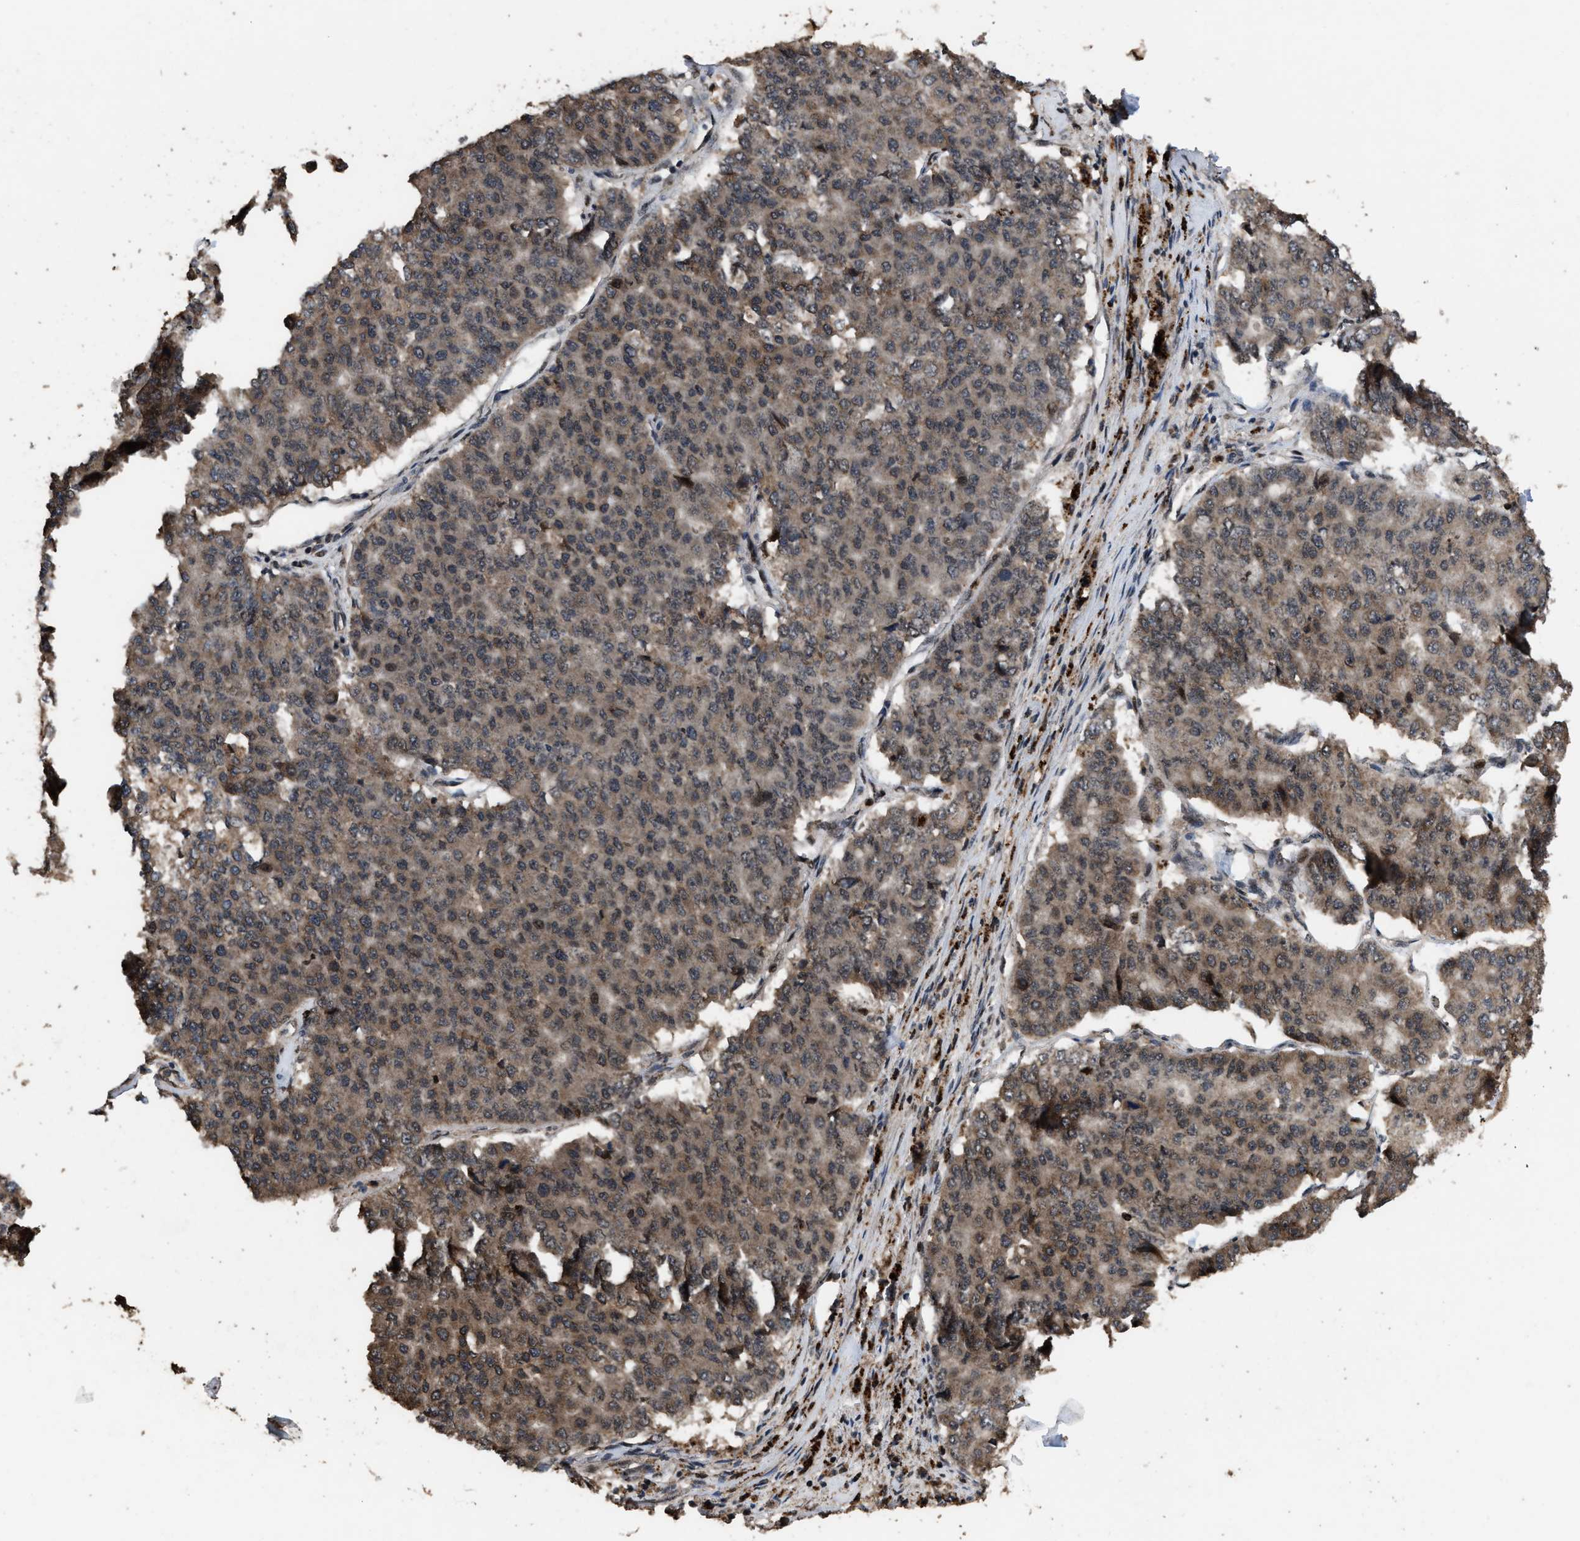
{"staining": {"intensity": "moderate", "quantity": ">75%", "location": "cytoplasmic/membranous"}, "tissue": "pancreatic cancer", "cell_type": "Tumor cells", "image_type": "cancer", "snomed": [{"axis": "morphology", "description": "Adenocarcinoma, NOS"}, {"axis": "topography", "description": "Pancreas"}], "caption": "This is an image of immunohistochemistry (IHC) staining of pancreatic cancer (adenocarcinoma), which shows moderate staining in the cytoplasmic/membranous of tumor cells.", "gene": "HAUS6", "patient": {"sex": "male", "age": 50}}